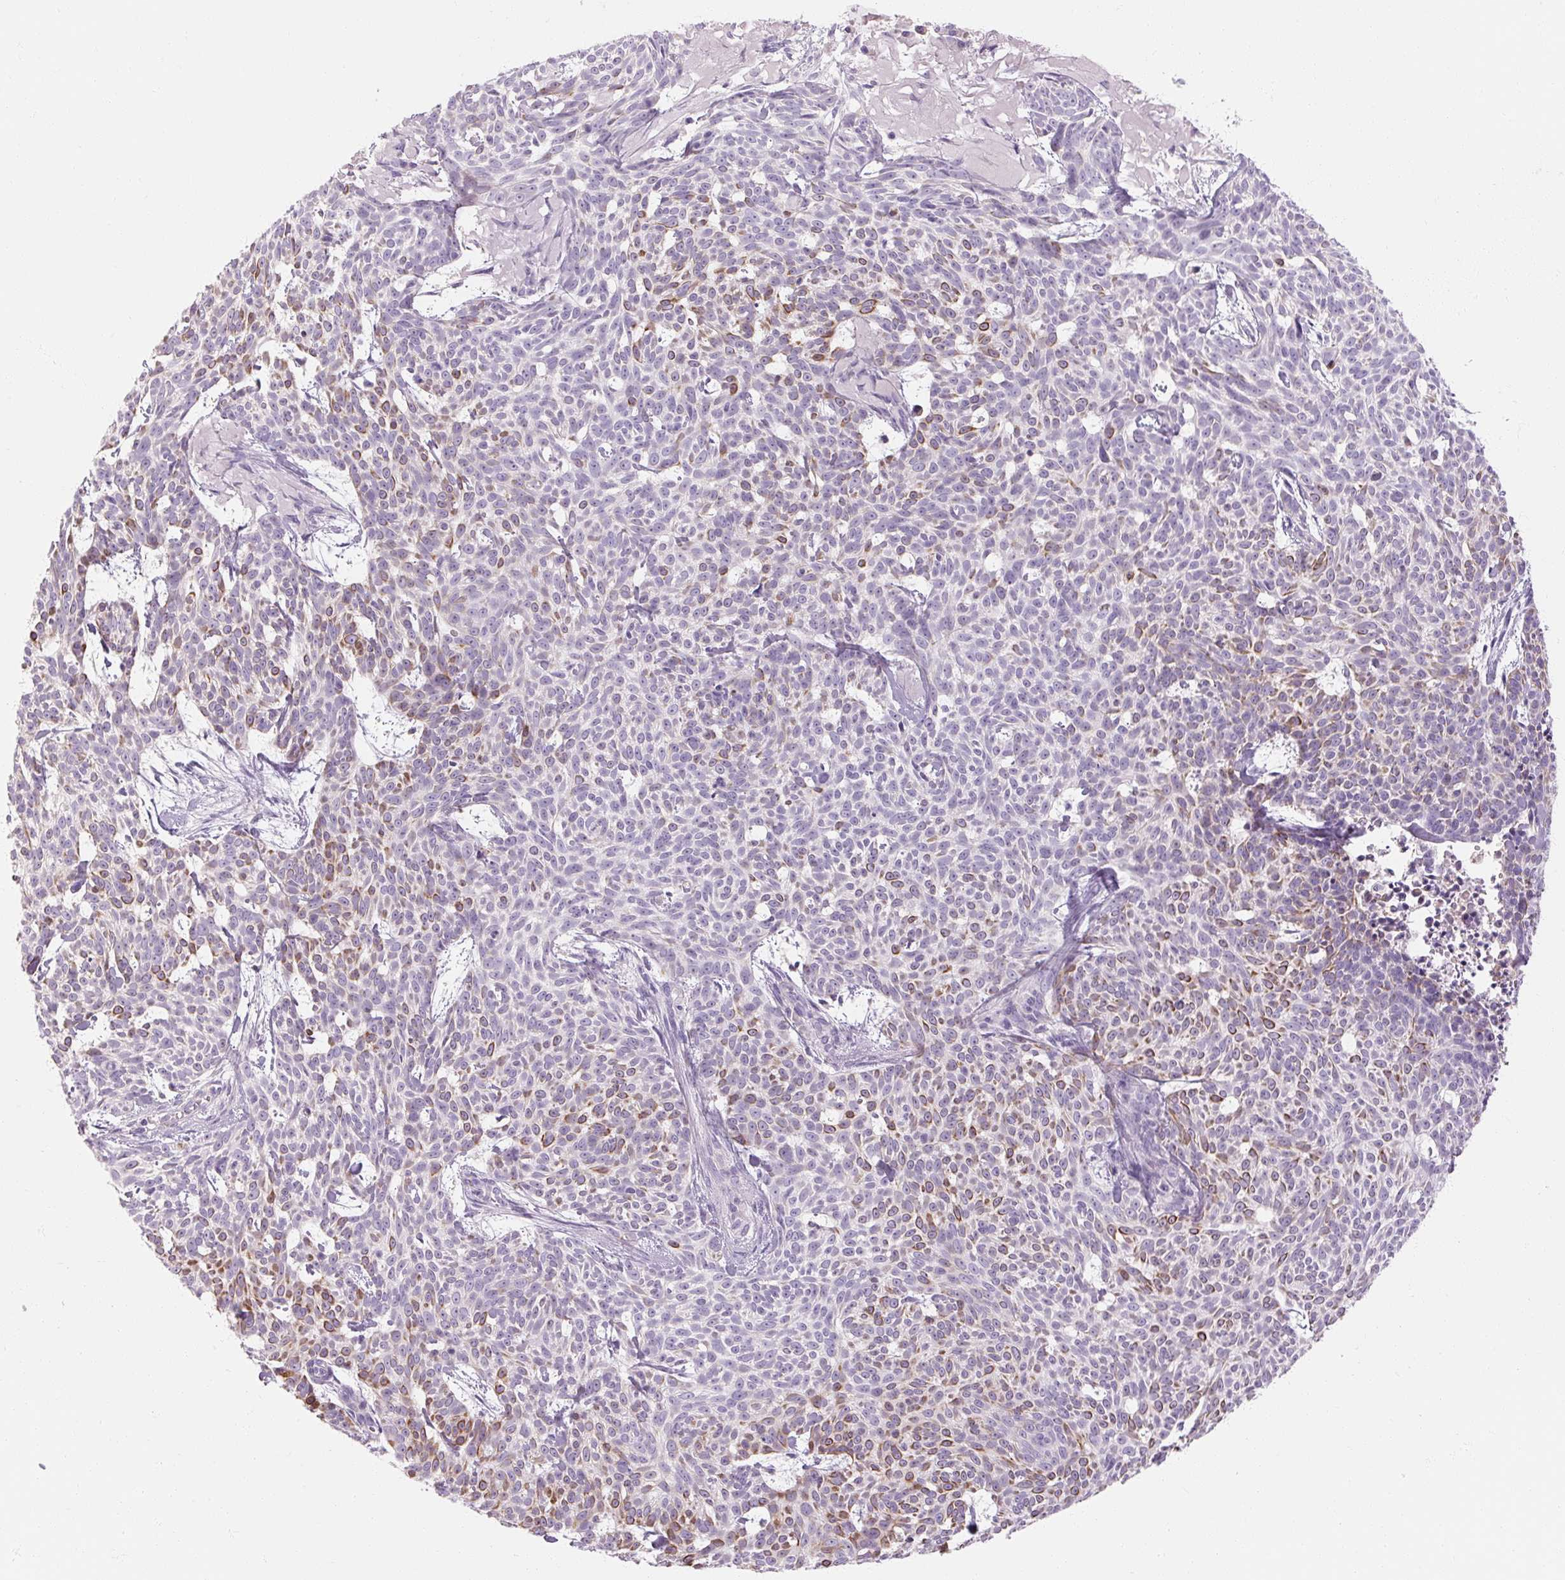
{"staining": {"intensity": "moderate", "quantity": "<25%", "location": "cytoplasmic/membranous"}, "tissue": "skin cancer", "cell_type": "Tumor cells", "image_type": "cancer", "snomed": [{"axis": "morphology", "description": "Basal cell carcinoma"}, {"axis": "topography", "description": "Skin"}], "caption": "Immunohistochemistry (IHC) image of neoplastic tissue: basal cell carcinoma (skin) stained using immunohistochemistry (IHC) shows low levels of moderate protein expression localized specifically in the cytoplasmic/membranous of tumor cells, appearing as a cytoplasmic/membranous brown color.", "gene": "NFE2L3", "patient": {"sex": "female", "age": 93}}